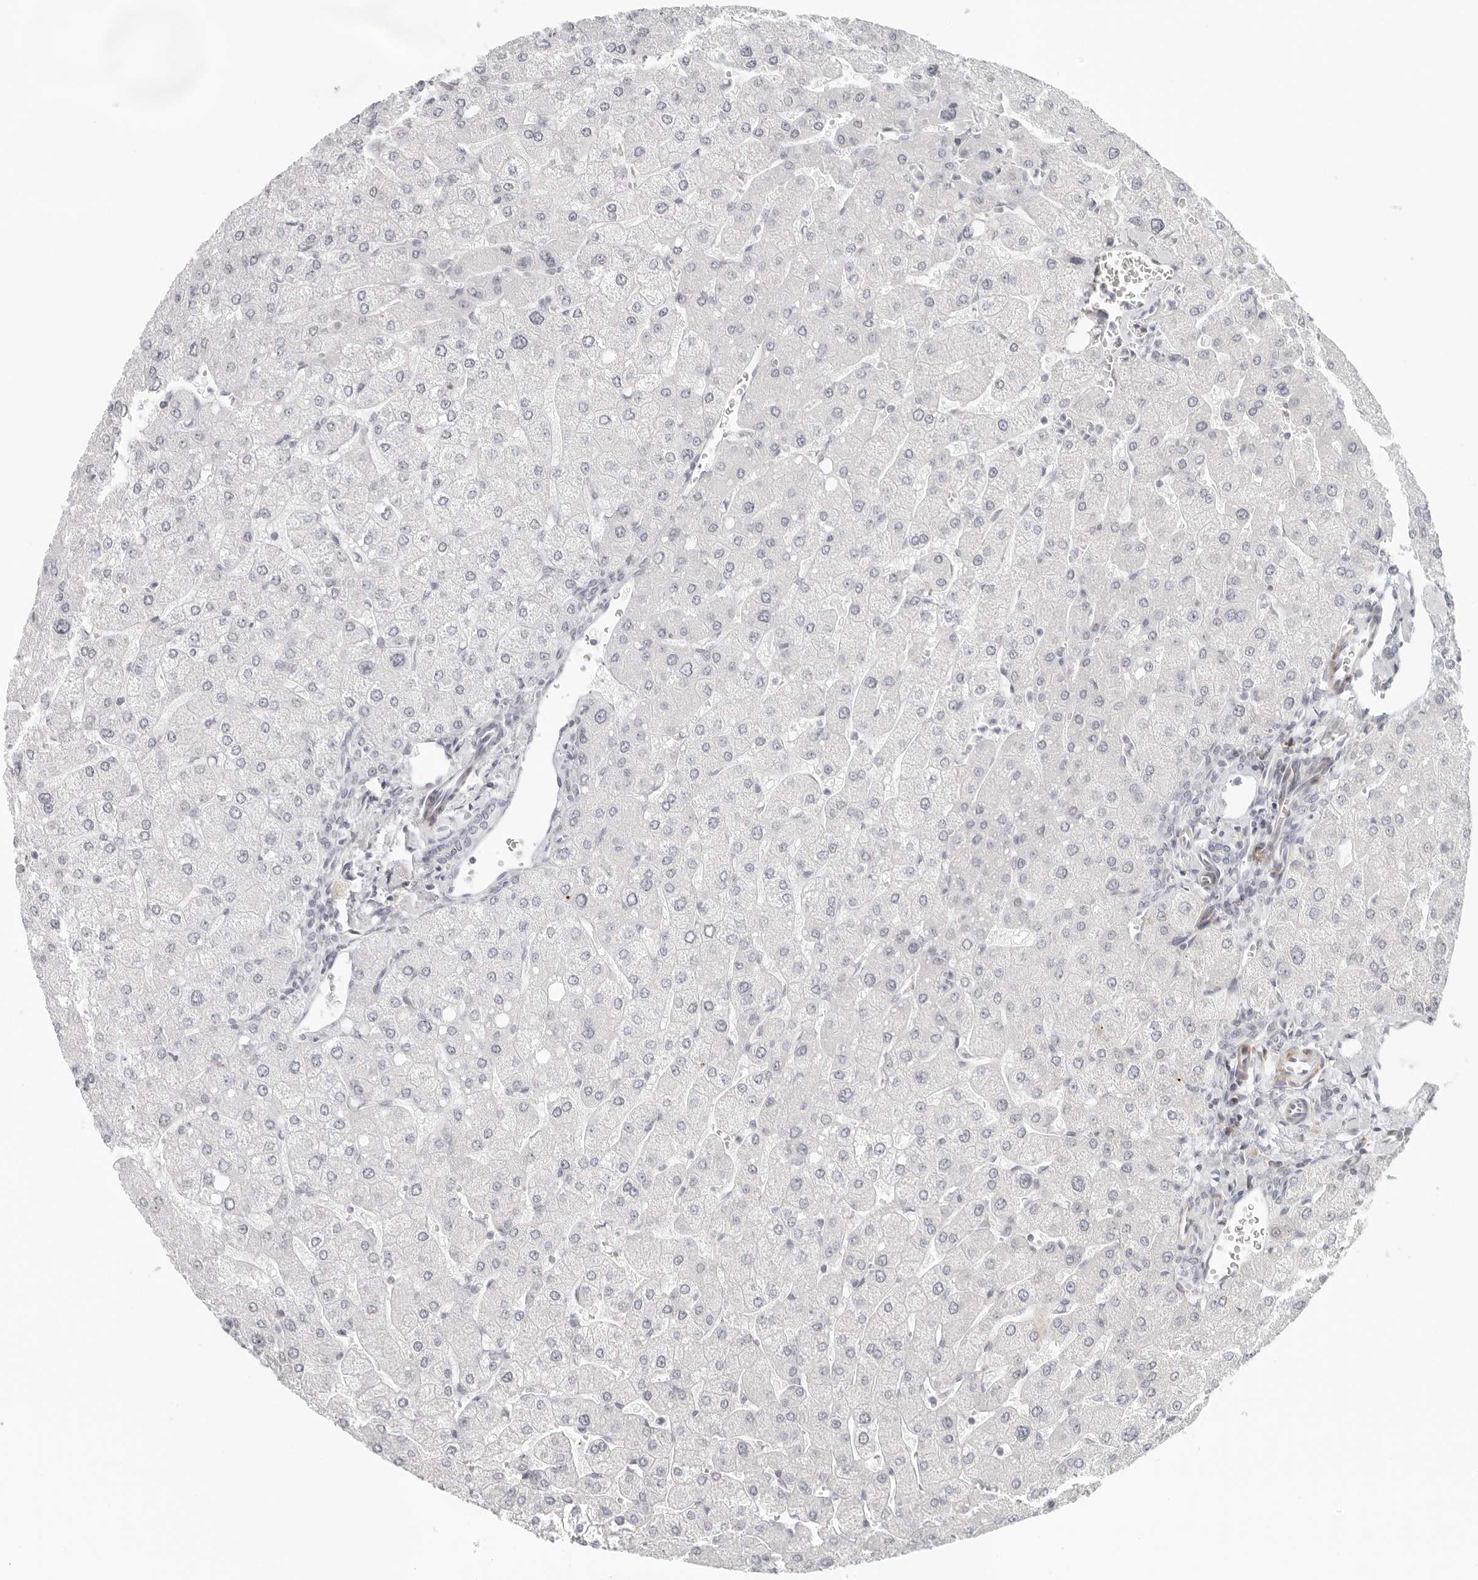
{"staining": {"intensity": "negative", "quantity": "none", "location": "none"}, "tissue": "liver", "cell_type": "Cholangiocytes", "image_type": "normal", "snomed": [{"axis": "morphology", "description": "Normal tissue, NOS"}, {"axis": "topography", "description": "Liver"}], "caption": "DAB (3,3'-diaminobenzidine) immunohistochemical staining of benign liver exhibits no significant expression in cholangiocytes.", "gene": "RPS6KC1", "patient": {"sex": "male", "age": 55}}